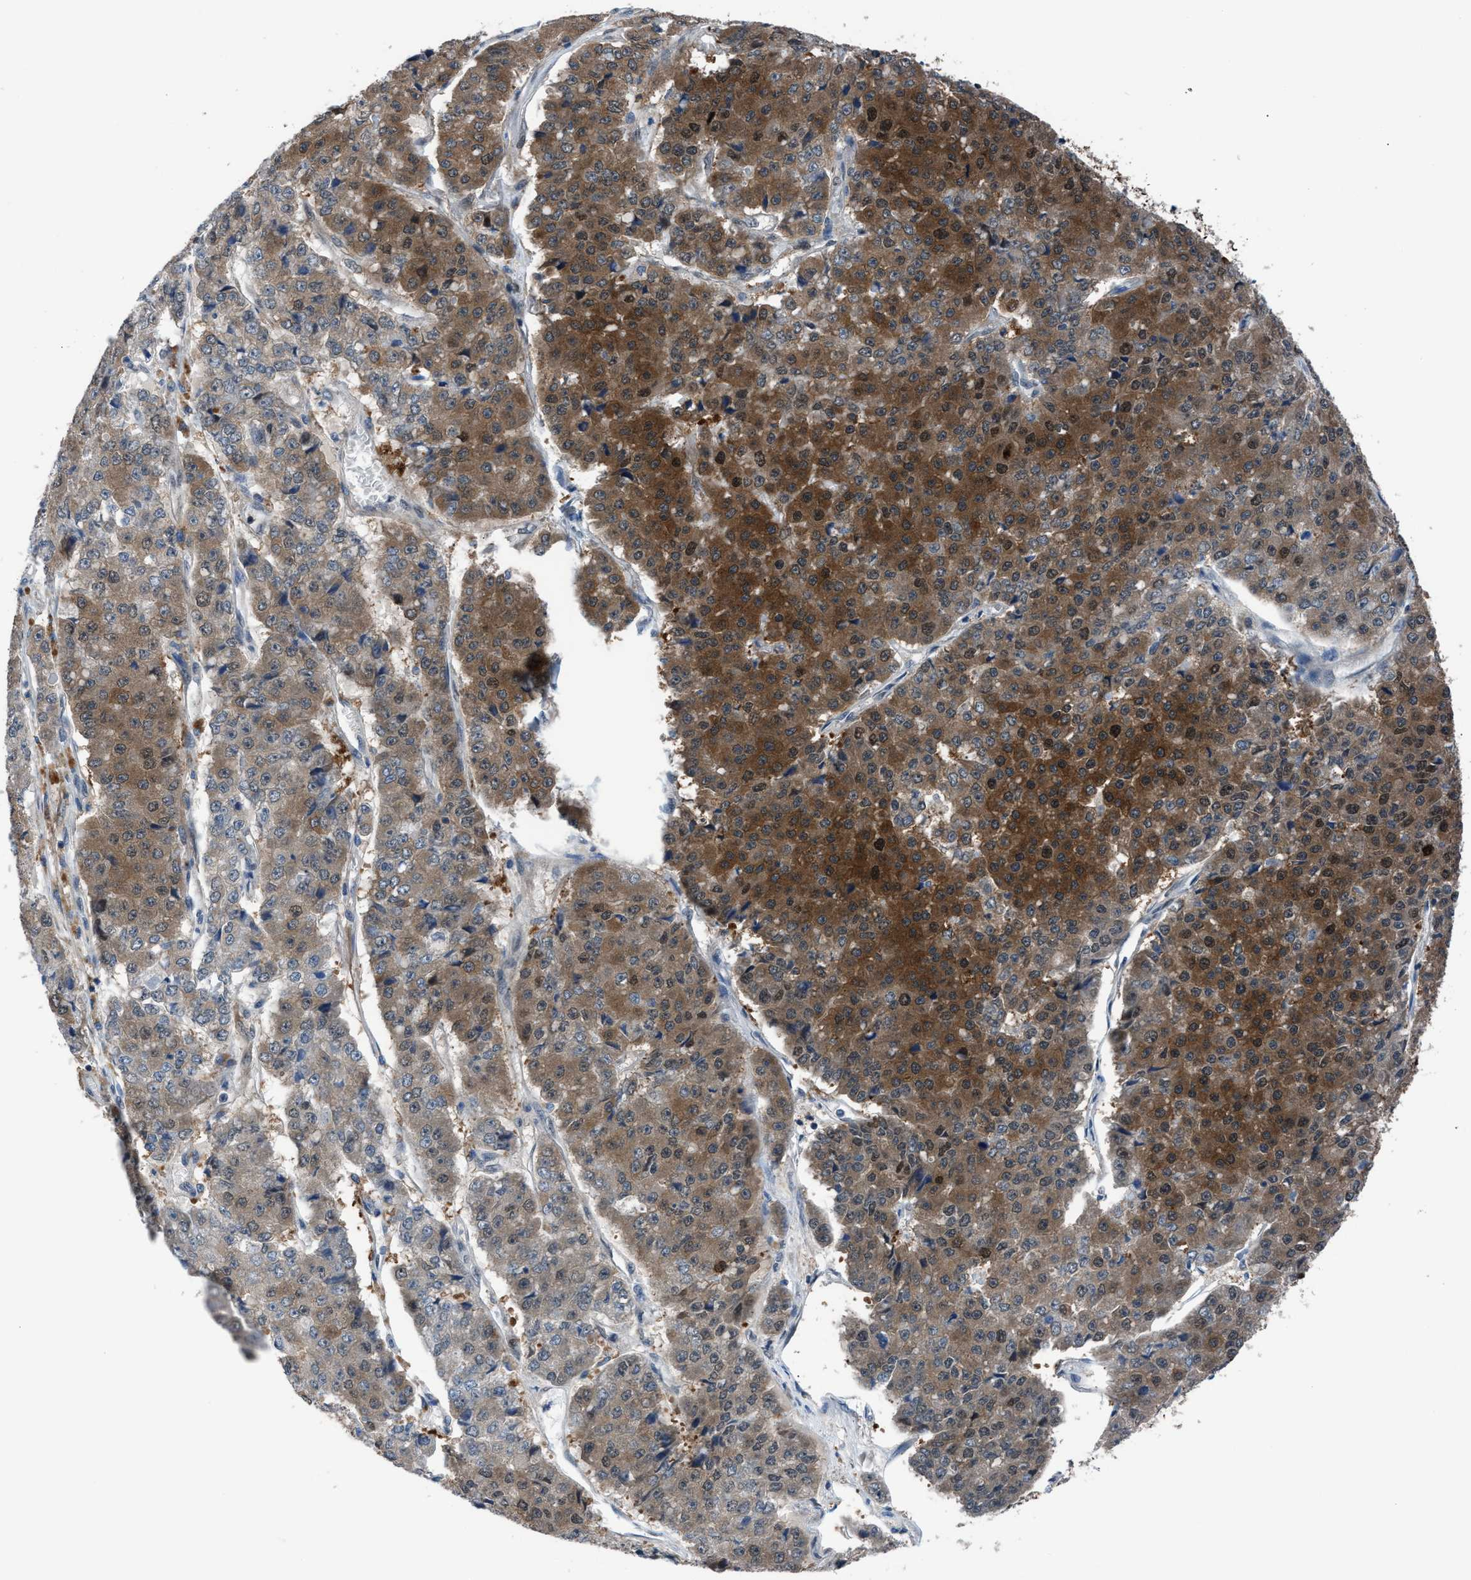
{"staining": {"intensity": "strong", "quantity": ">75%", "location": "cytoplasmic/membranous,nuclear"}, "tissue": "pancreatic cancer", "cell_type": "Tumor cells", "image_type": "cancer", "snomed": [{"axis": "morphology", "description": "Adenocarcinoma, NOS"}, {"axis": "topography", "description": "Pancreas"}], "caption": "This is a histology image of immunohistochemistry staining of pancreatic cancer, which shows strong expression in the cytoplasmic/membranous and nuclear of tumor cells.", "gene": "TMEM45B", "patient": {"sex": "male", "age": 50}}